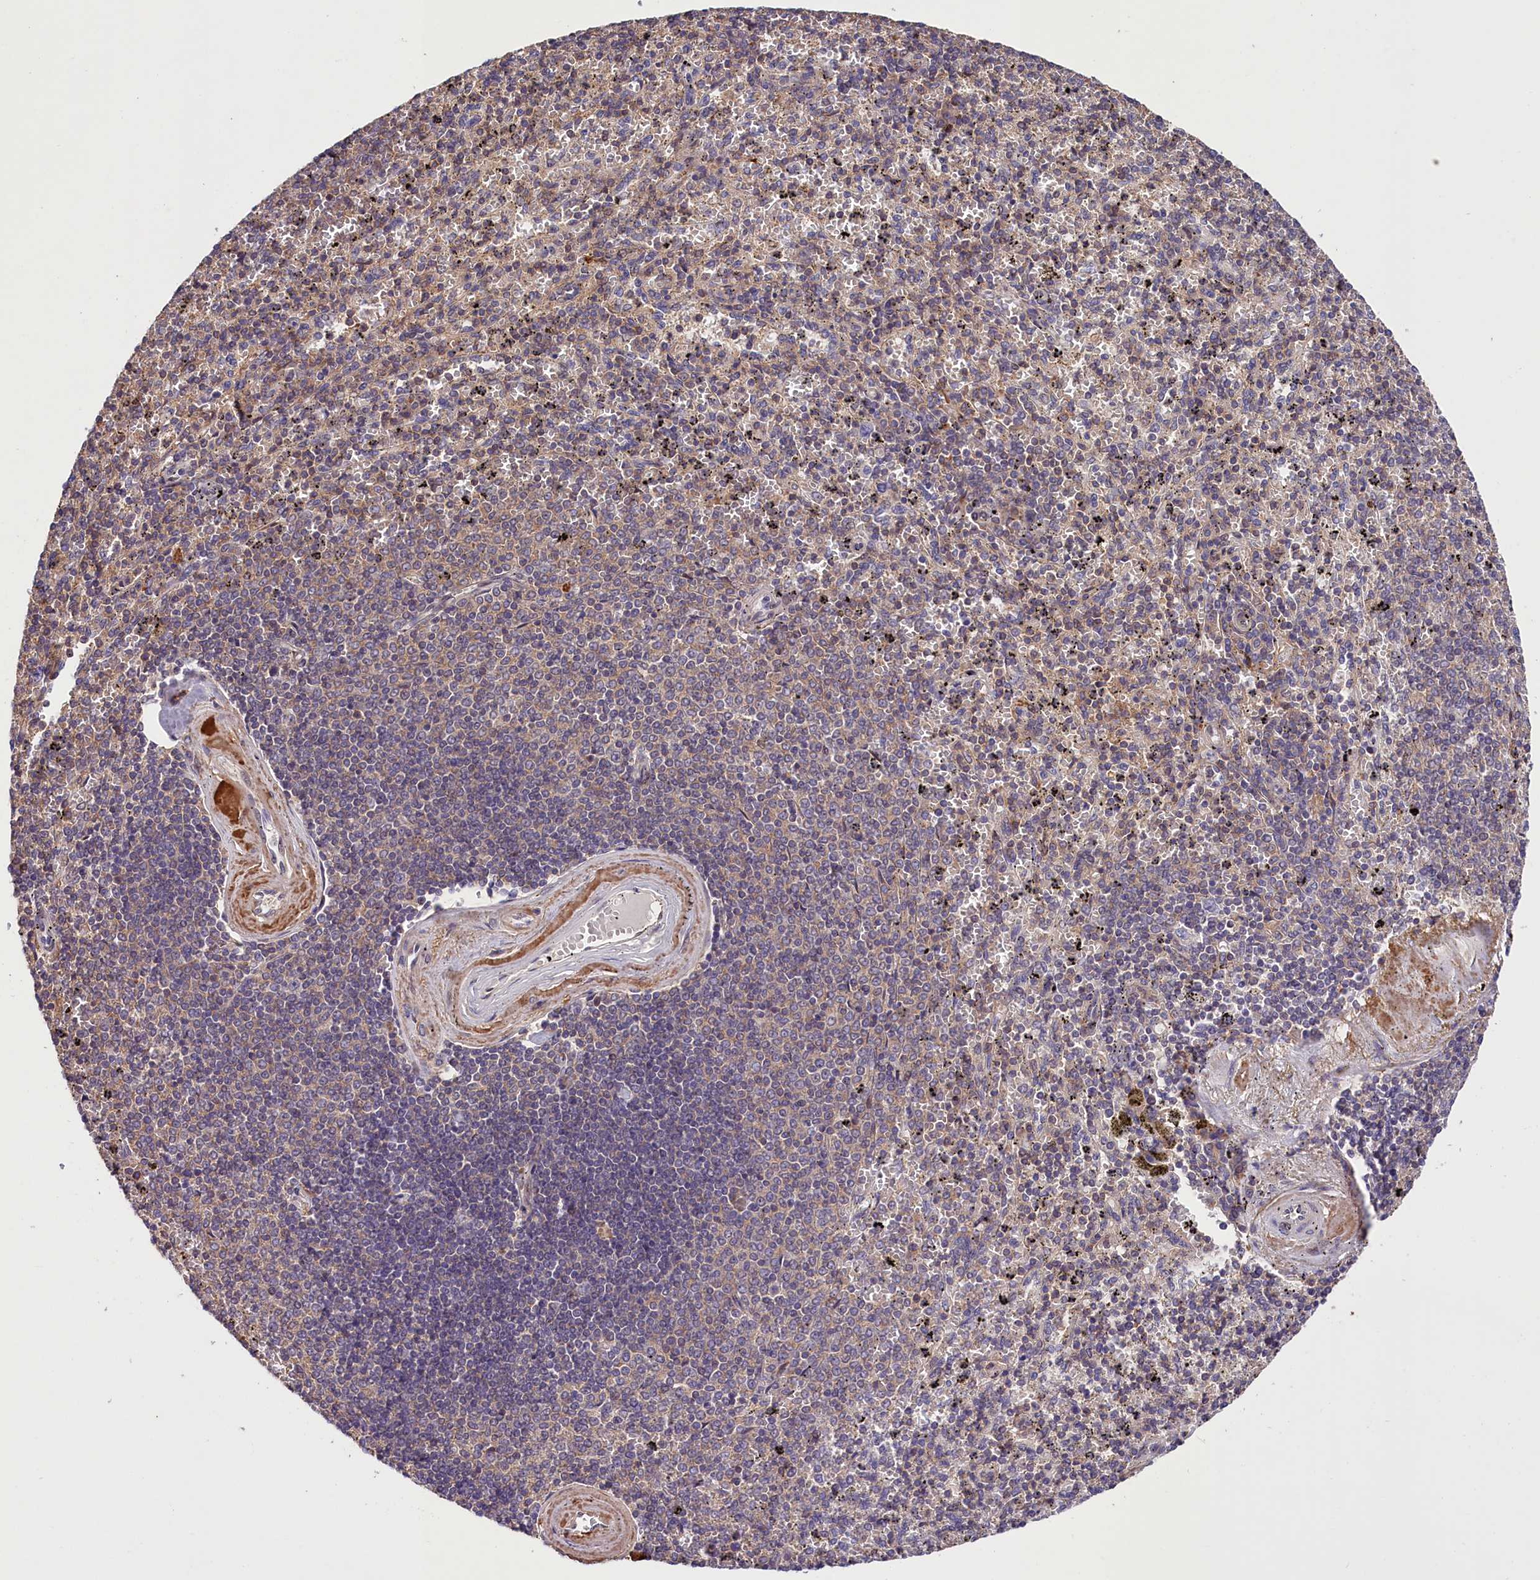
{"staining": {"intensity": "negative", "quantity": "none", "location": "none"}, "tissue": "spleen", "cell_type": "Cells in red pulp", "image_type": "normal", "snomed": [{"axis": "morphology", "description": "Normal tissue, NOS"}, {"axis": "topography", "description": "Spleen"}], "caption": "This is an immunohistochemistry photomicrograph of benign spleen. There is no expression in cells in red pulp.", "gene": "CACNA1H", "patient": {"sex": "male", "age": 82}}